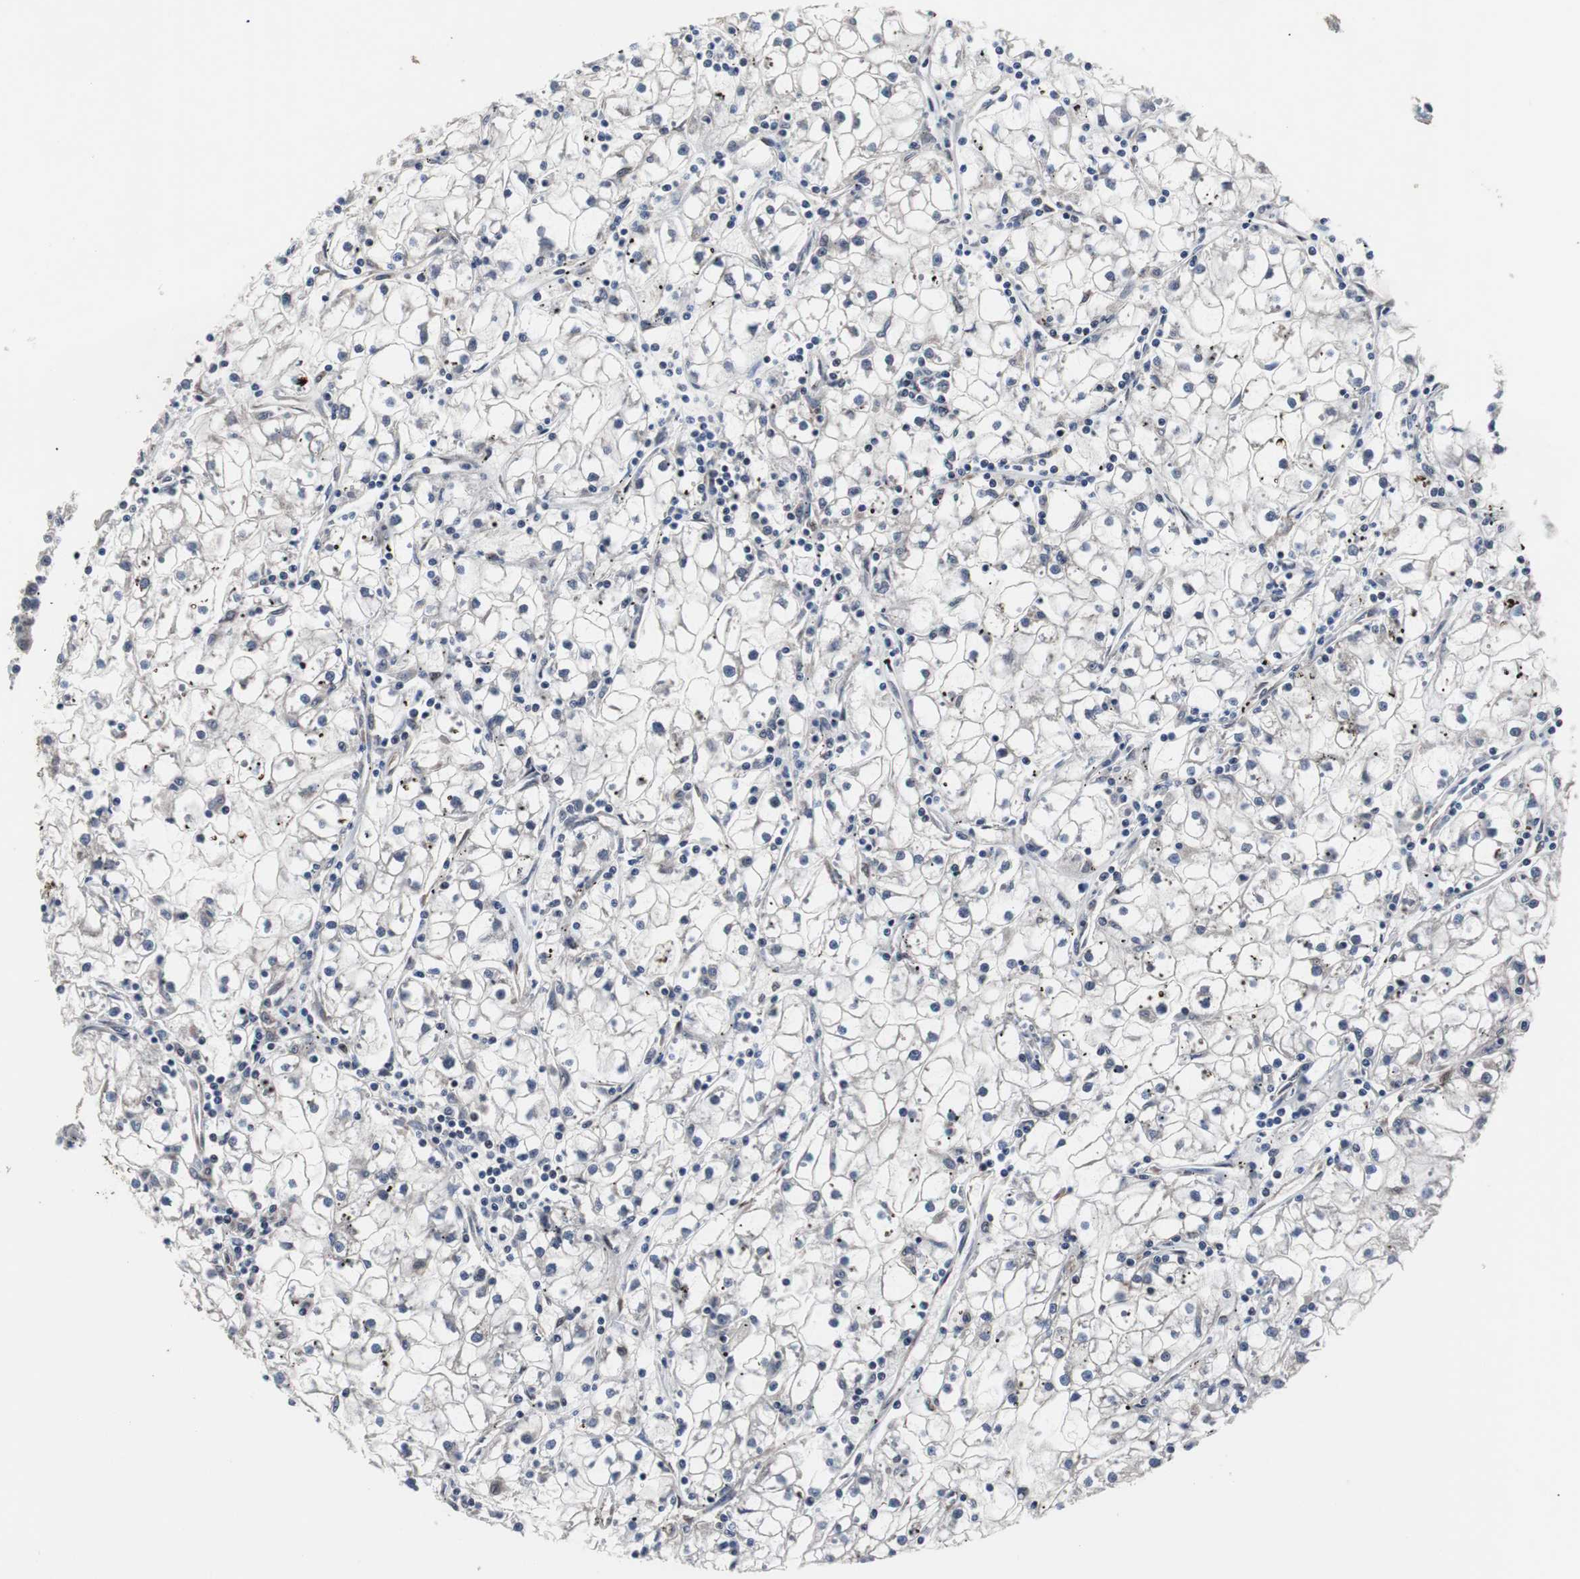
{"staining": {"intensity": "negative", "quantity": "none", "location": "none"}, "tissue": "renal cancer", "cell_type": "Tumor cells", "image_type": "cancer", "snomed": [{"axis": "morphology", "description": "Adenocarcinoma, NOS"}, {"axis": "topography", "description": "Kidney"}], "caption": "This is a photomicrograph of immunohistochemistry staining of adenocarcinoma (renal), which shows no staining in tumor cells.", "gene": "GTF2F2", "patient": {"sex": "male", "age": 56}}